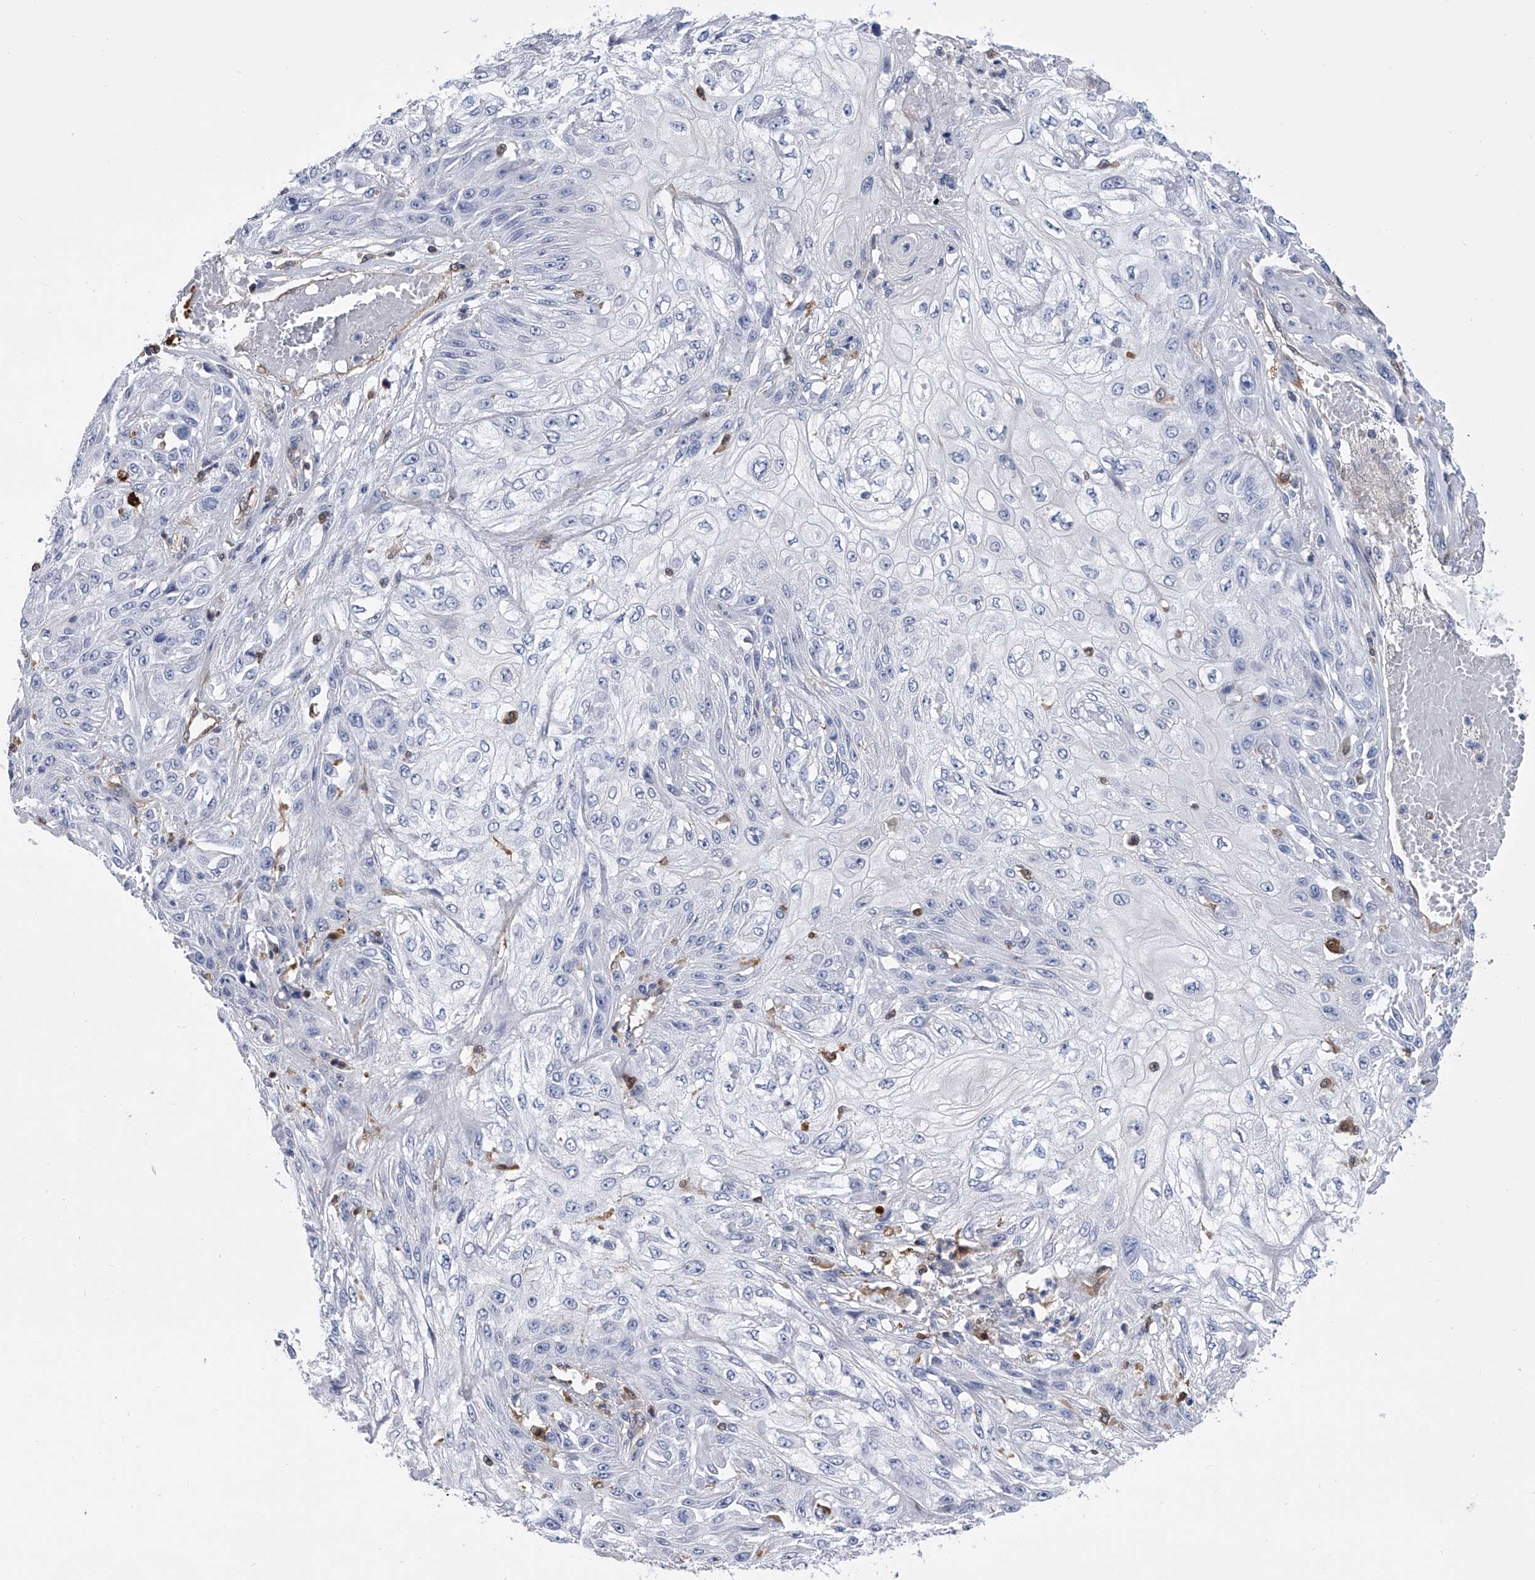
{"staining": {"intensity": "negative", "quantity": "none", "location": "none"}, "tissue": "skin cancer", "cell_type": "Tumor cells", "image_type": "cancer", "snomed": [{"axis": "morphology", "description": "Squamous cell carcinoma, NOS"}, {"axis": "morphology", "description": "Squamous cell carcinoma, metastatic, NOS"}, {"axis": "topography", "description": "Skin"}, {"axis": "topography", "description": "Lymph node"}], "caption": "A high-resolution photomicrograph shows immunohistochemistry (IHC) staining of skin cancer (squamous cell carcinoma), which reveals no significant positivity in tumor cells.", "gene": "SERPINB9", "patient": {"sex": "male", "age": 75}}